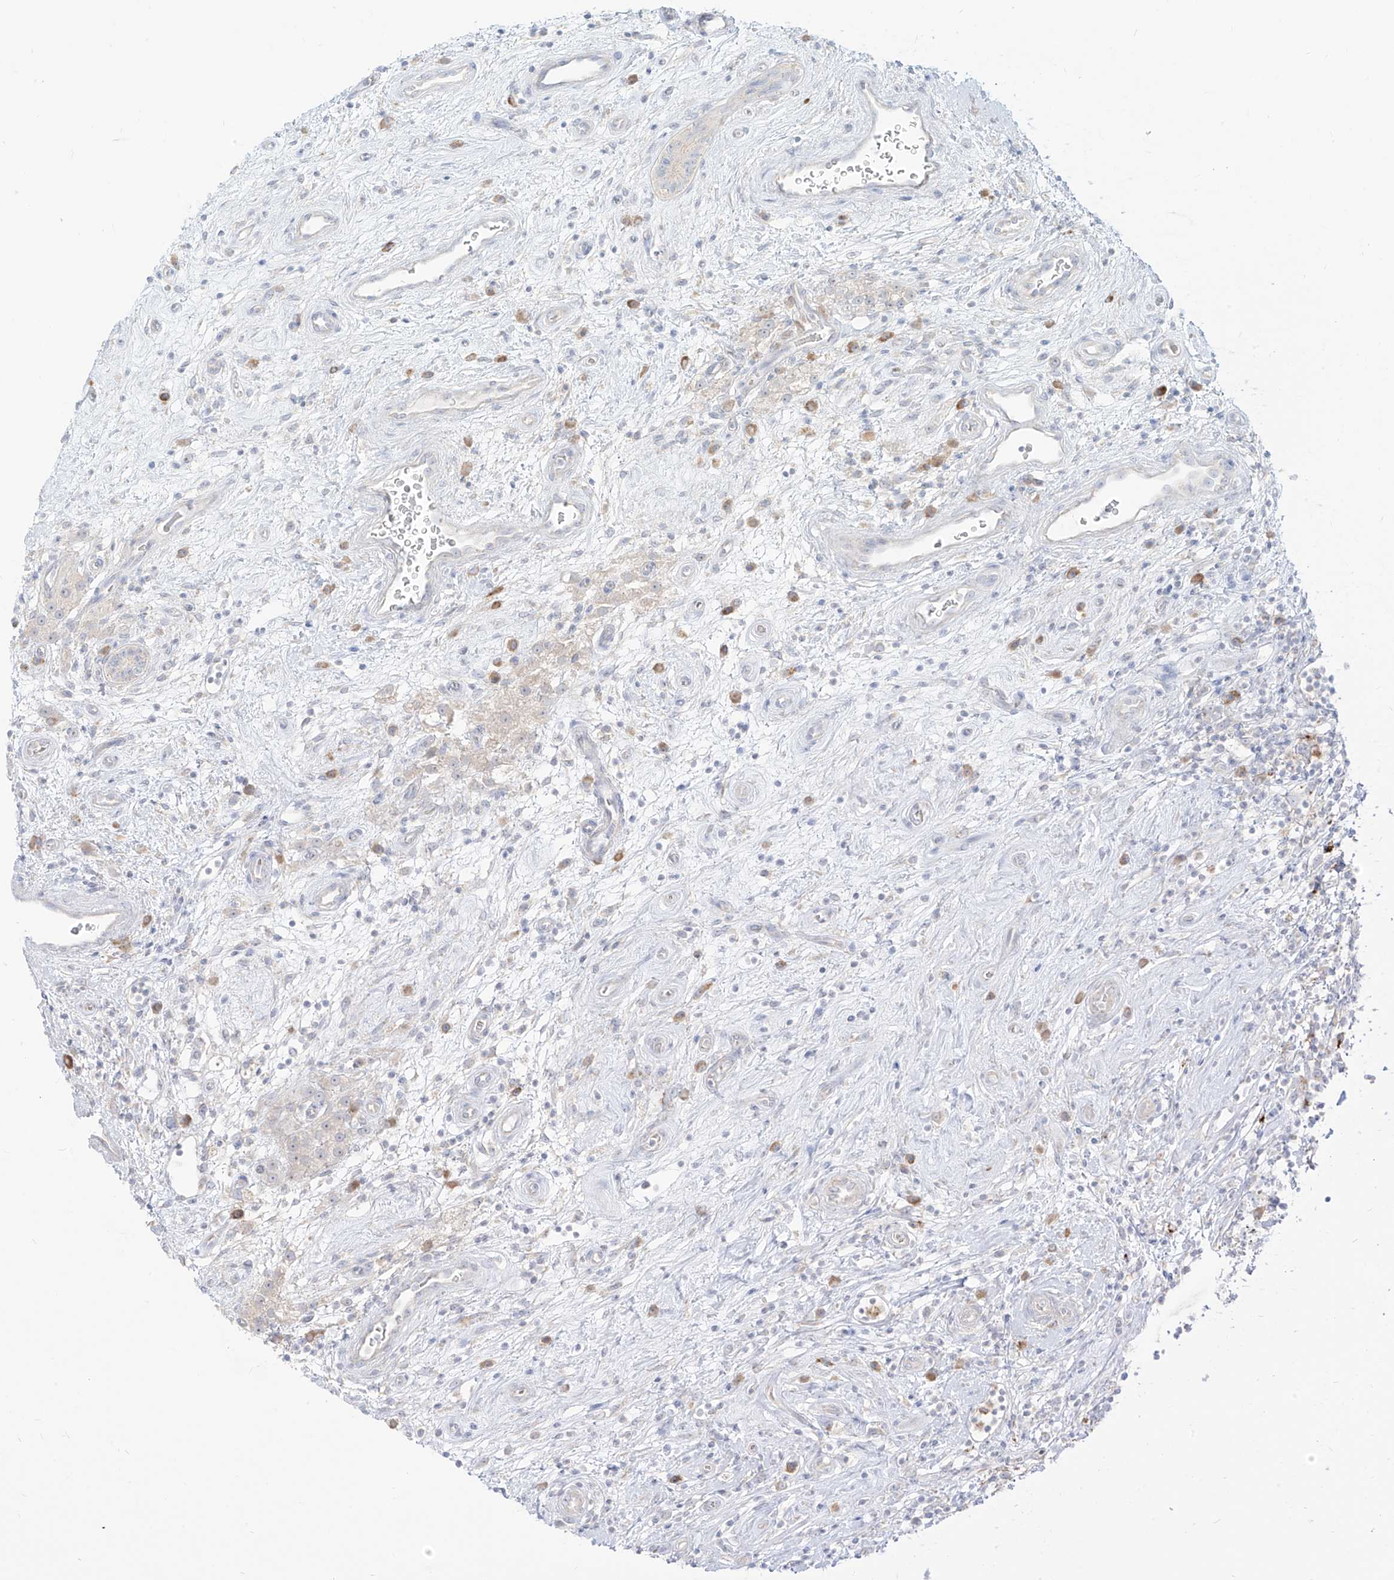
{"staining": {"intensity": "negative", "quantity": "none", "location": "none"}, "tissue": "testis cancer", "cell_type": "Tumor cells", "image_type": "cancer", "snomed": [{"axis": "morphology", "description": "Seminoma, NOS"}, {"axis": "topography", "description": "Testis"}], "caption": "A high-resolution image shows IHC staining of seminoma (testis), which exhibits no significant expression in tumor cells. The staining is performed using DAB brown chromogen with nuclei counter-stained in using hematoxylin.", "gene": "SYTL3", "patient": {"sex": "male", "age": 49}}